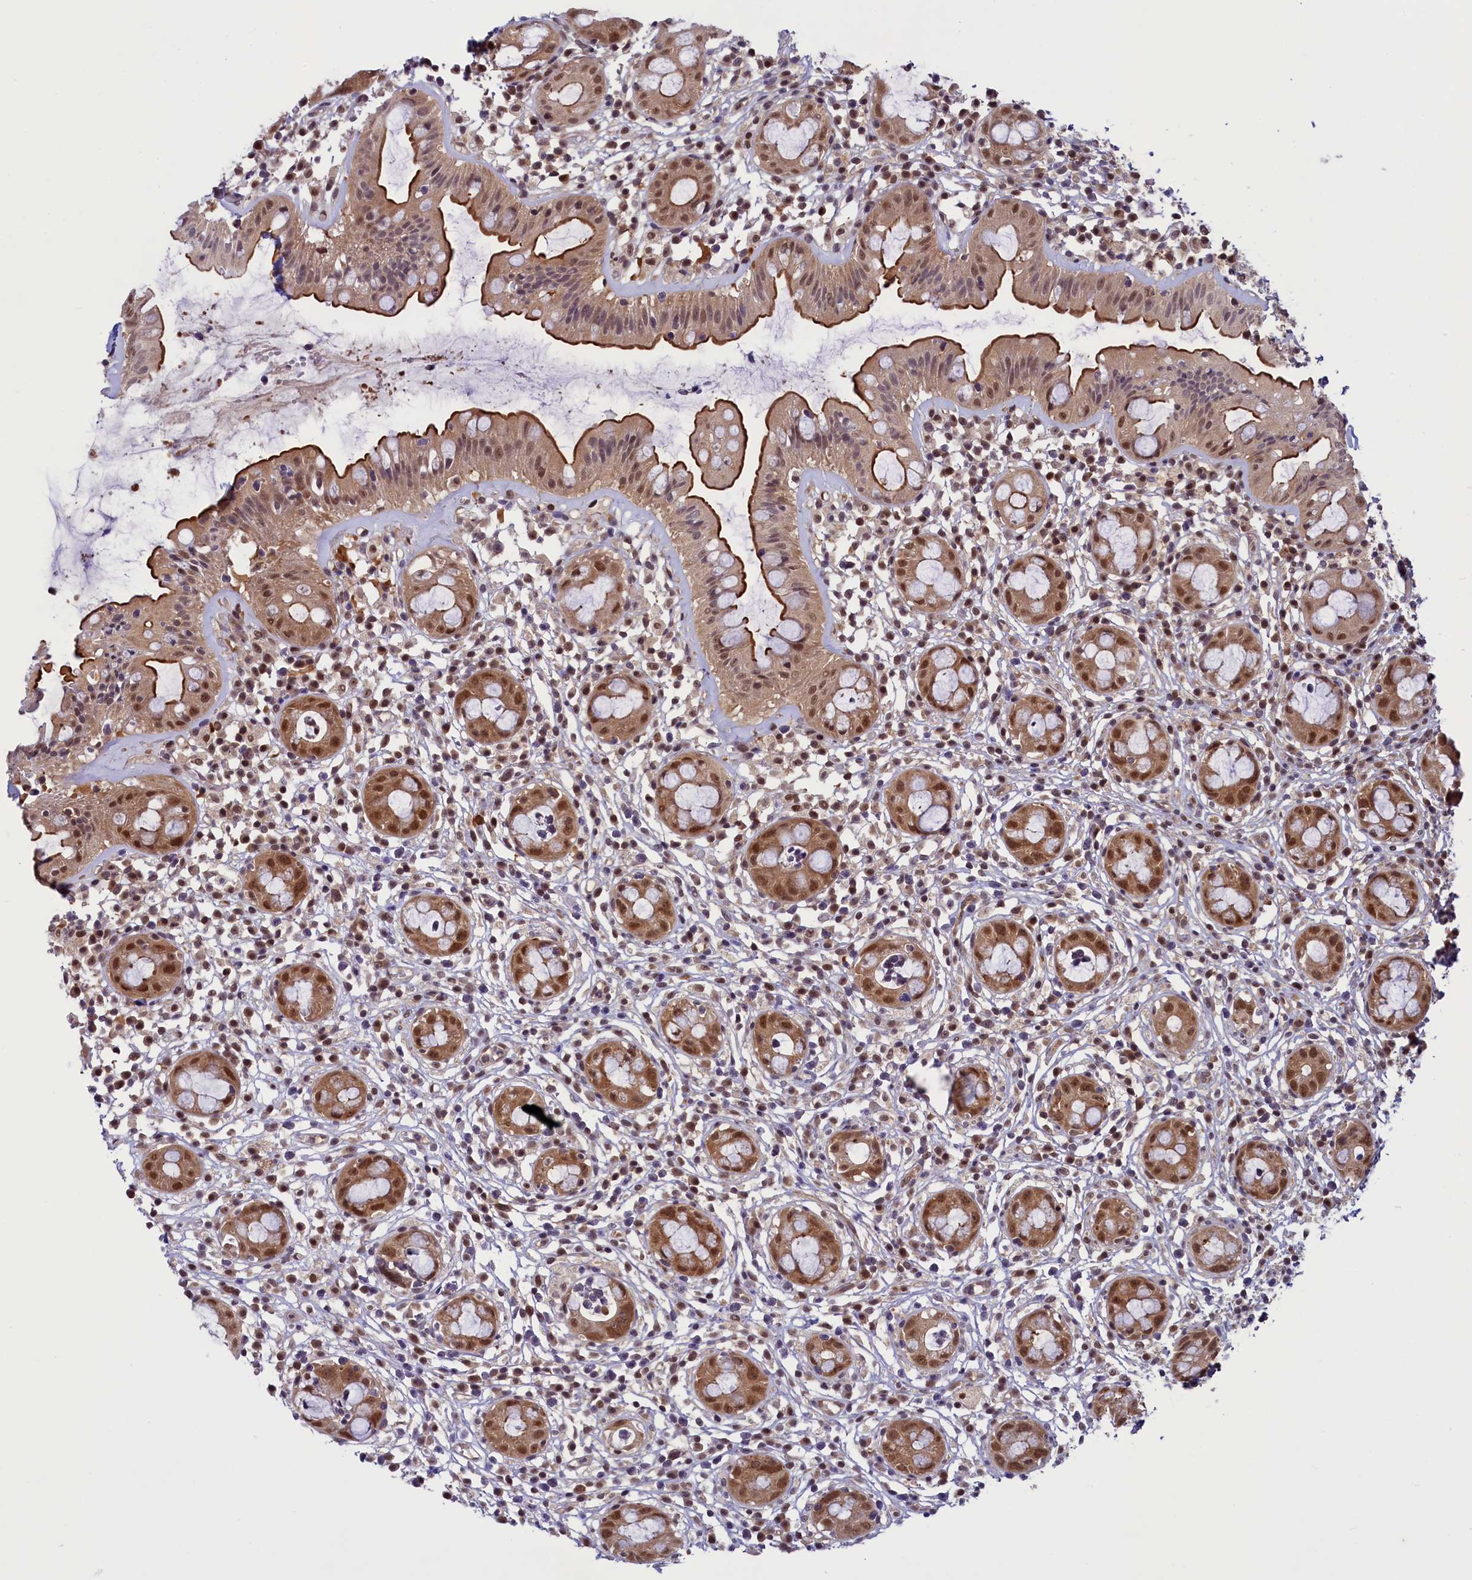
{"staining": {"intensity": "moderate", "quantity": ">75%", "location": "cytoplasmic/membranous,nuclear"}, "tissue": "rectum", "cell_type": "Glandular cells", "image_type": "normal", "snomed": [{"axis": "morphology", "description": "Normal tissue, NOS"}, {"axis": "topography", "description": "Rectum"}], "caption": "High-magnification brightfield microscopy of normal rectum stained with DAB (brown) and counterstained with hematoxylin (blue). glandular cells exhibit moderate cytoplasmic/membranous,nuclear staining is identified in about>75% of cells.", "gene": "SLC7A6OS", "patient": {"sex": "female", "age": 57}}